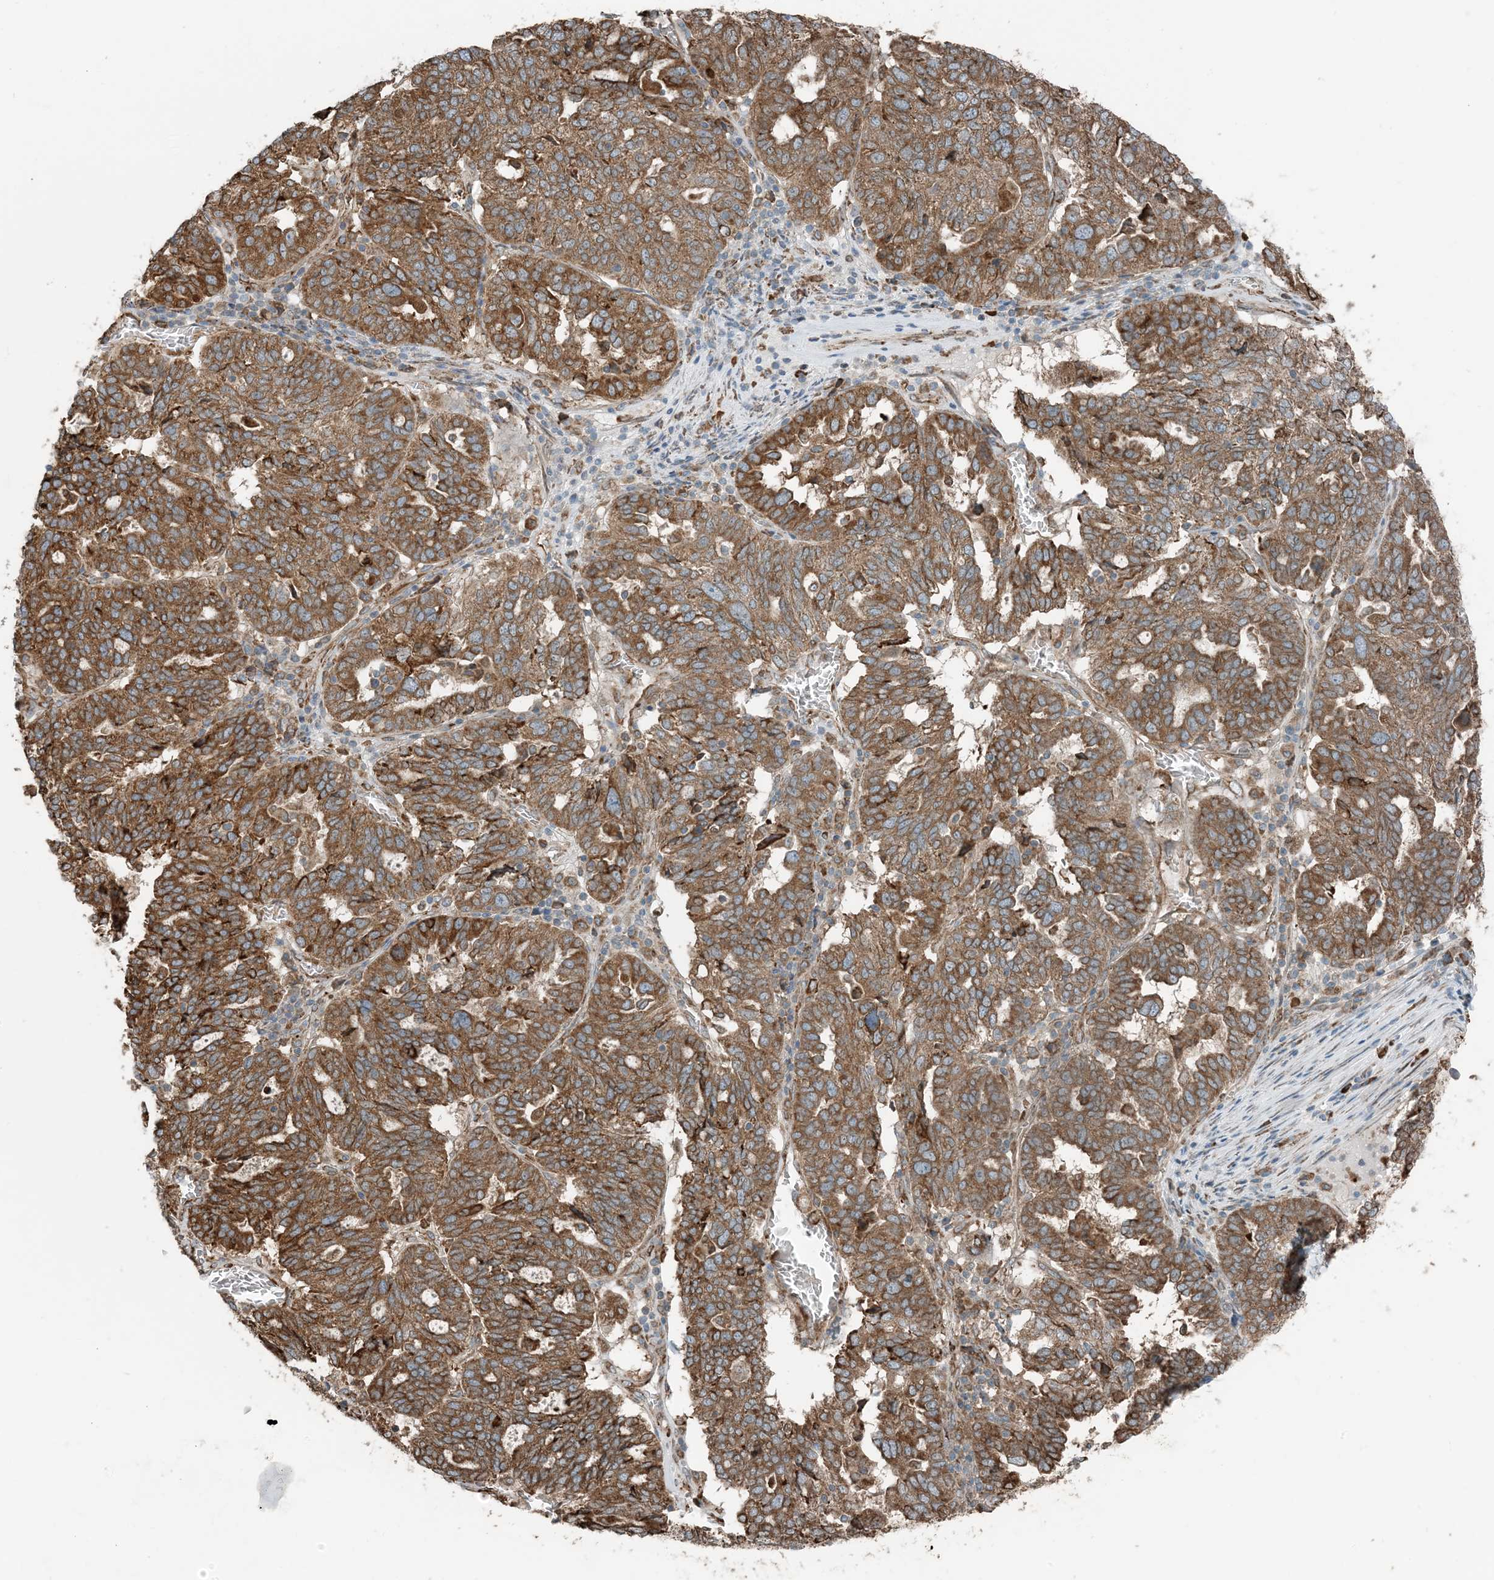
{"staining": {"intensity": "moderate", "quantity": ">75%", "location": "cytoplasmic/membranous"}, "tissue": "ovarian cancer", "cell_type": "Tumor cells", "image_type": "cancer", "snomed": [{"axis": "morphology", "description": "Cystadenocarcinoma, serous, NOS"}, {"axis": "topography", "description": "Ovary"}], "caption": "Human ovarian cancer stained with a protein marker demonstrates moderate staining in tumor cells.", "gene": "CERKL", "patient": {"sex": "female", "age": 59}}